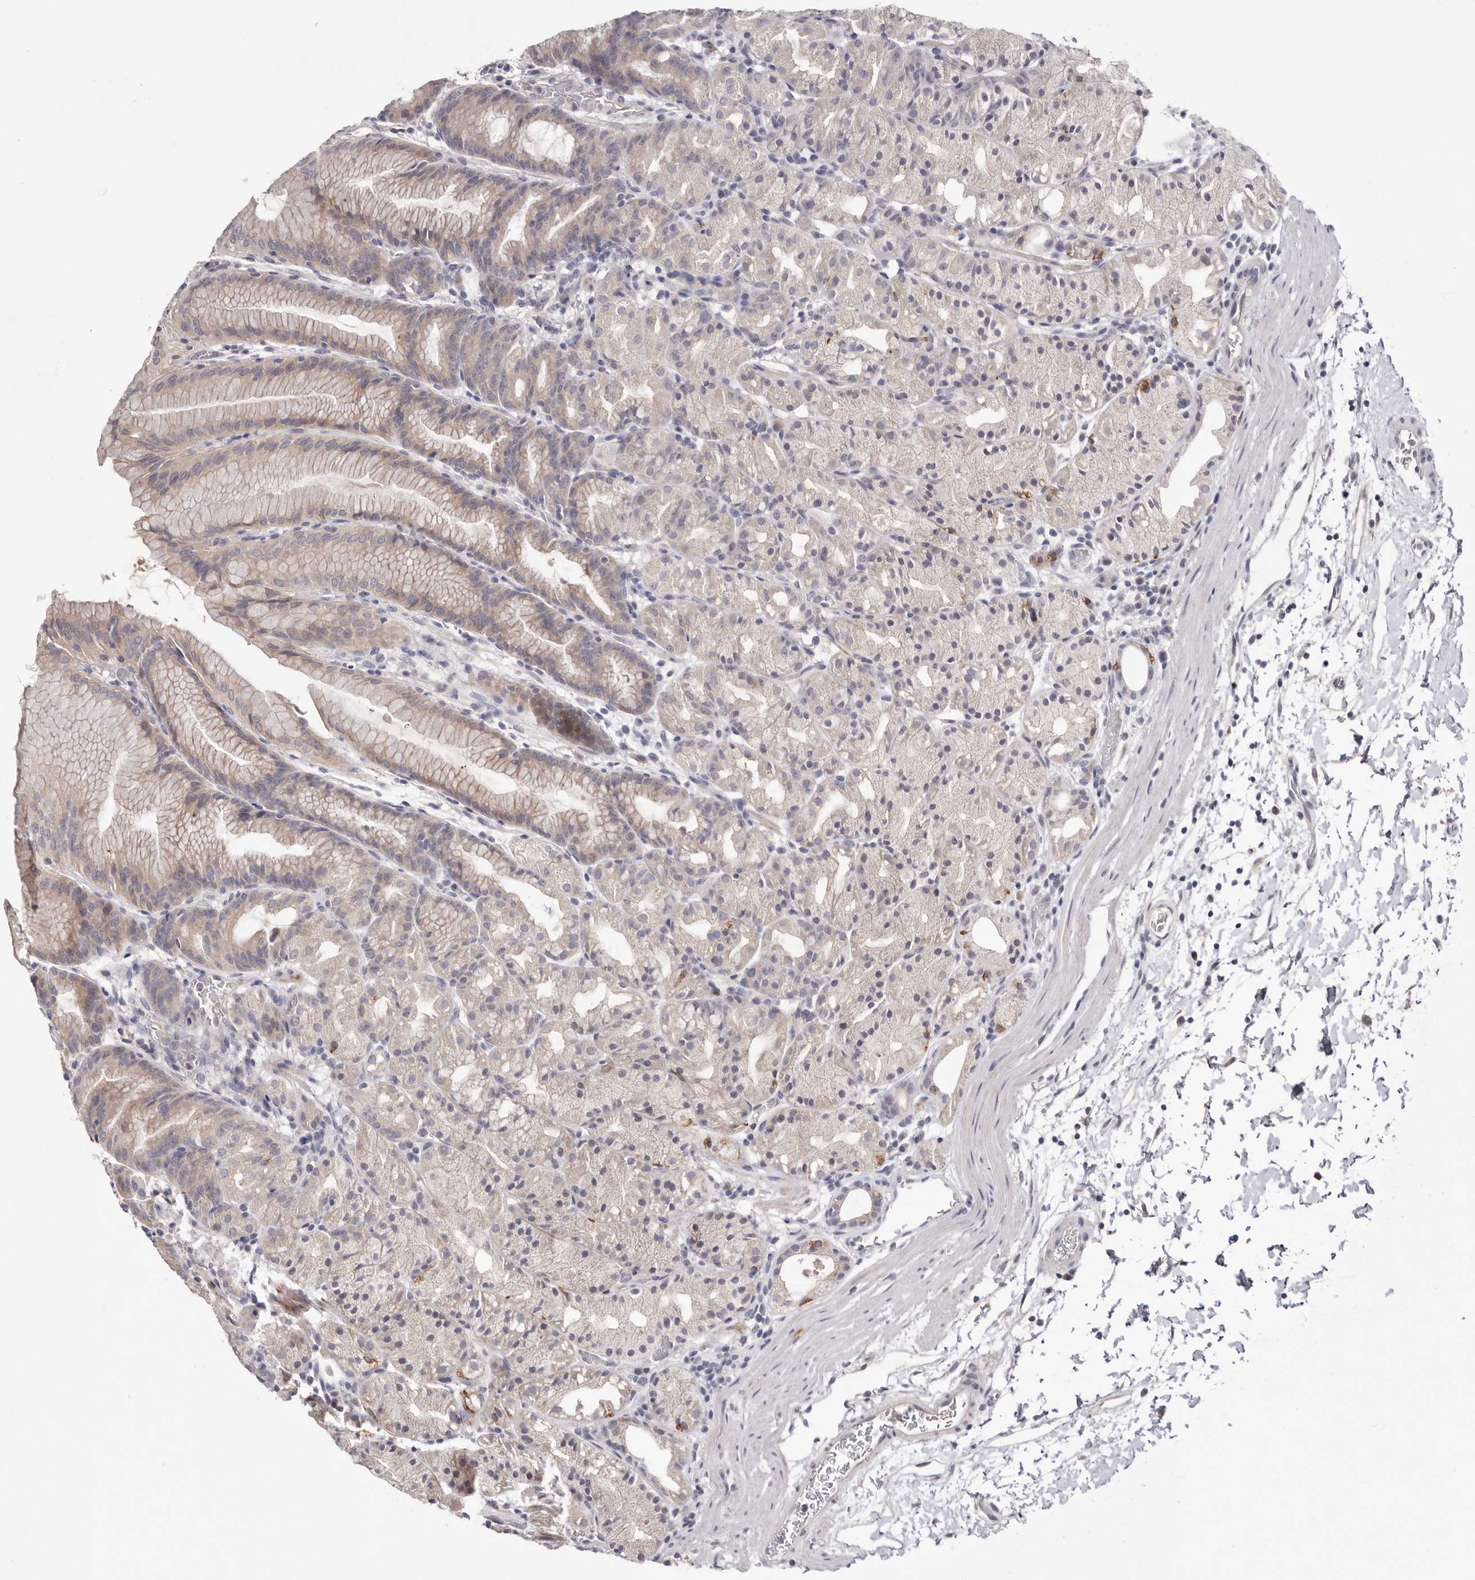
{"staining": {"intensity": "moderate", "quantity": "25%-75%", "location": "cytoplasmic/membranous"}, "tissue": "stomach", "cell_type": "Glandular cells", "image_type": "normal", "snomed": [{"axis": "morphology", "description": "Normal tissue, NOS"}, {"axis": "topography", "description": "Stomach, upper"}], "caption": "Protein analysis of unremarkable stomach displays moderate cytoplasmic/membranous expression in about 25%-75% of glandular cells.", "gene": "DOP1A", "patient": {"sex": "male", "age": 48}}